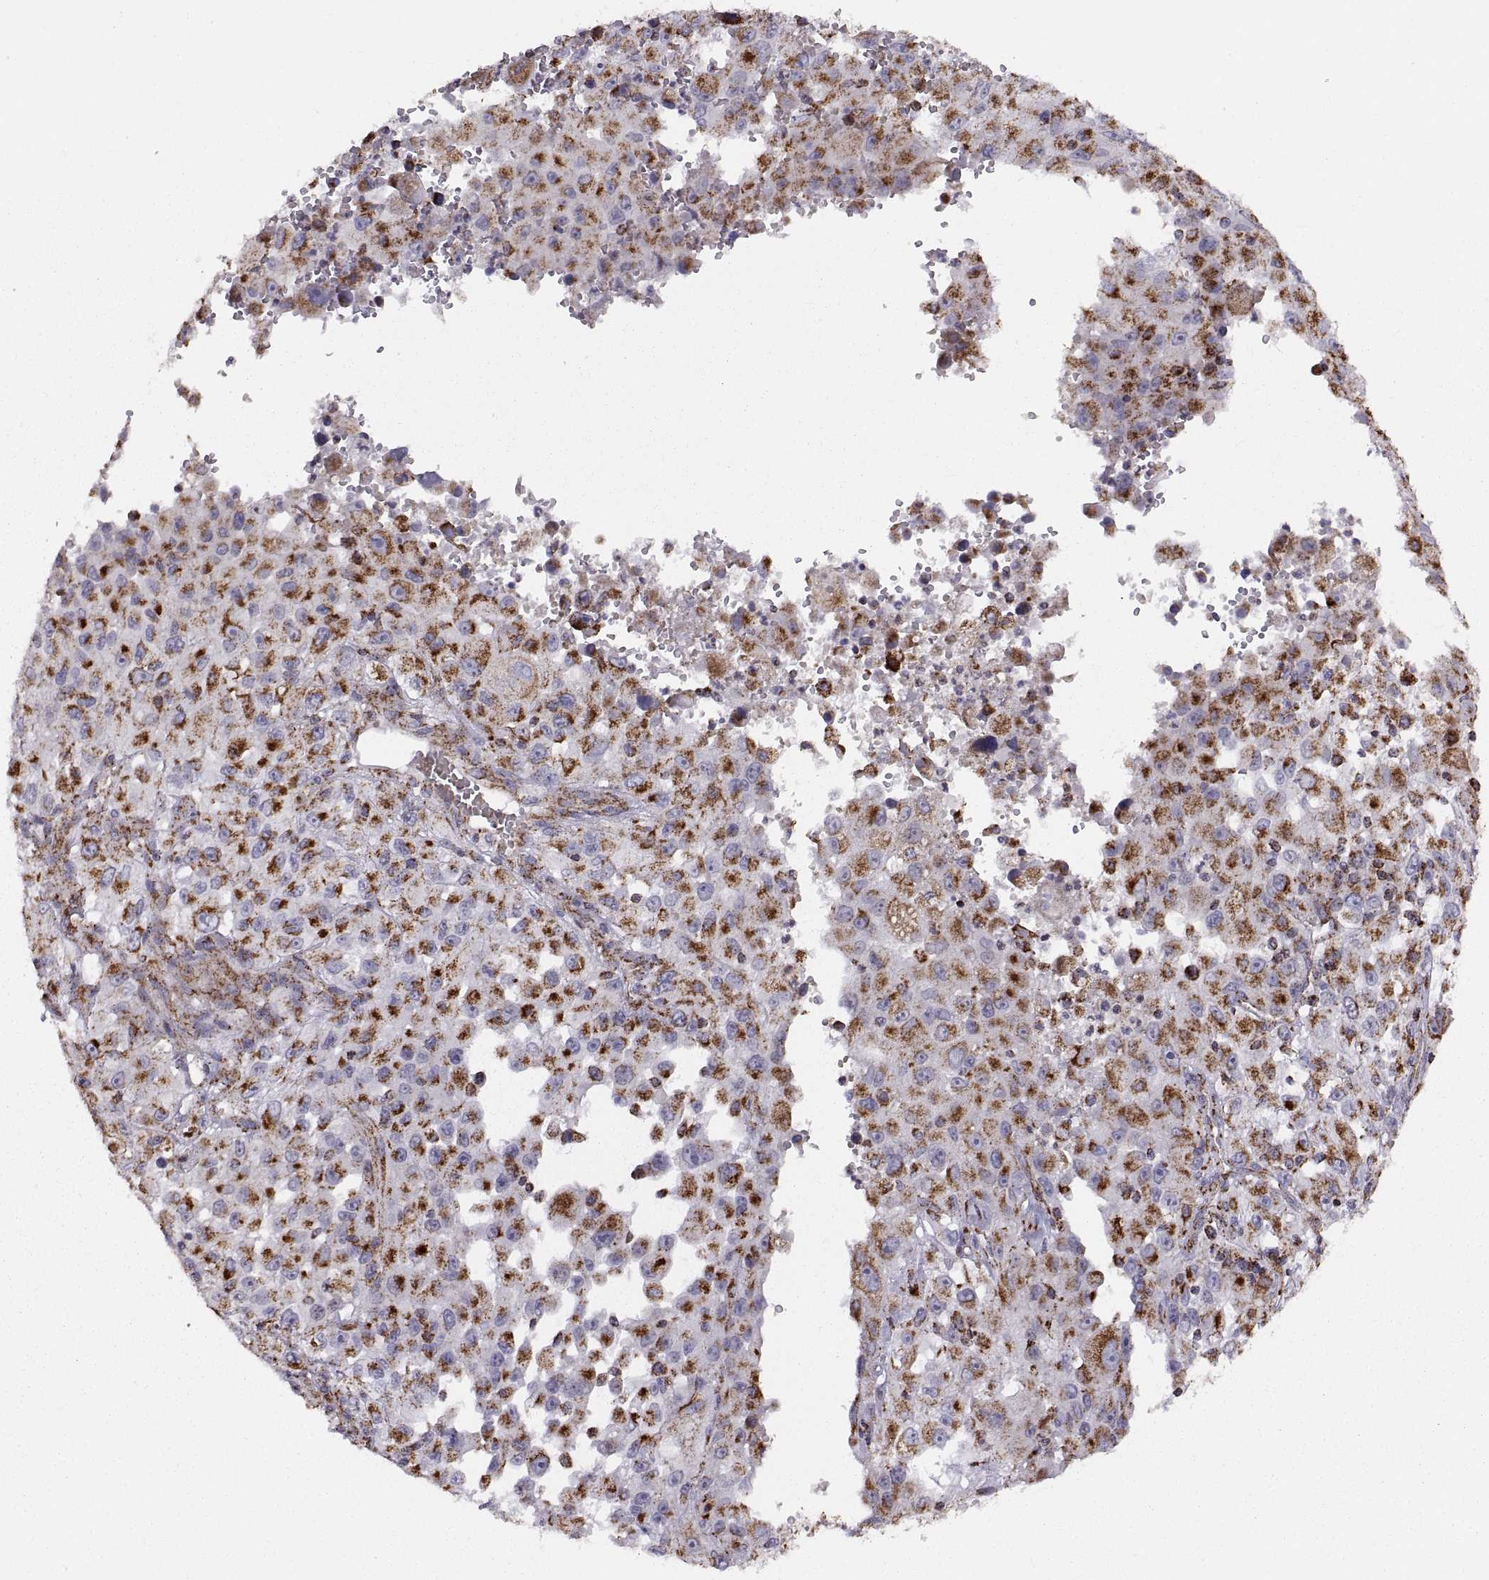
{"staining": {"intensity": "strong", "quantity": ">75%", "location": "cytoplasmic/membranous"}, "tissue": "melanoma", "cell_type": "Tumor cells", "image_type": "cancer", "snomed": [{"axis": "morphology", "description": "Malignant melanoma, Metastatic site"}, {"axis": "topography", "description": "Soft tissue"}], "caption": "Melanoma tissue reveals strong cytoplasmic/membranous positivity in about >75% of tumor cells, visualized by immunohistochemistry. (DAB IHC, brown staining for protein, blue staining for nuclei).", "gene": "ARSD", "patient": {"sex": "male", "age": 50}}